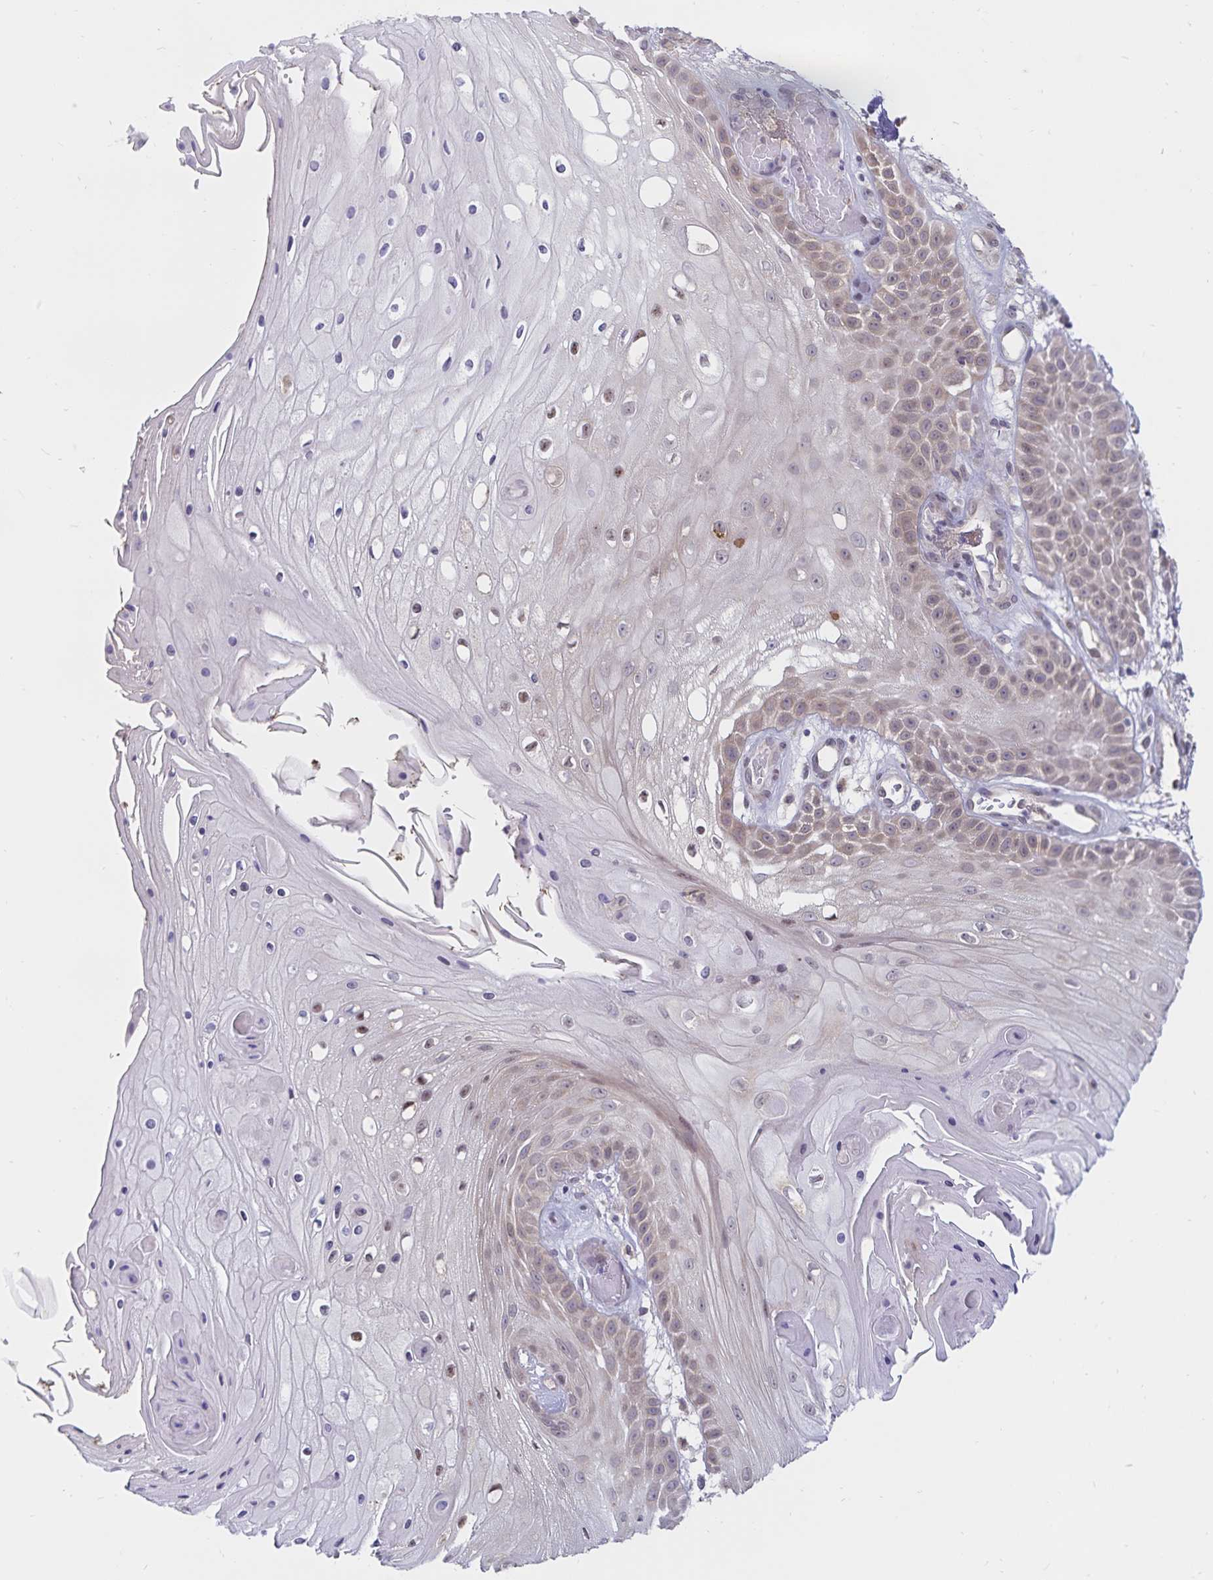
{"staining": {"intensity": "weak", "quantity": "25%-75%", "location": "cytoplasmic/membranous,nuclear"}, "tissue": "skin cancer", "cell_type": "Tumor cells", "image_type": "cancer", "snomed": [{"axis": "morphology", "description": "Squamous cell carcinoma, NOS"}, {"axis": "topography", "description": "Skin"}], "caption": "This is a photomicrograph of immunohistochemistry (IHC) staining of skin squamous cell carcinoma, which shows weak positivity in the cytoplasmic/membranous and nuclear of tumor cells.", "gene": "ATP2A2", "patient": {"sex": "male", "age": 70}}